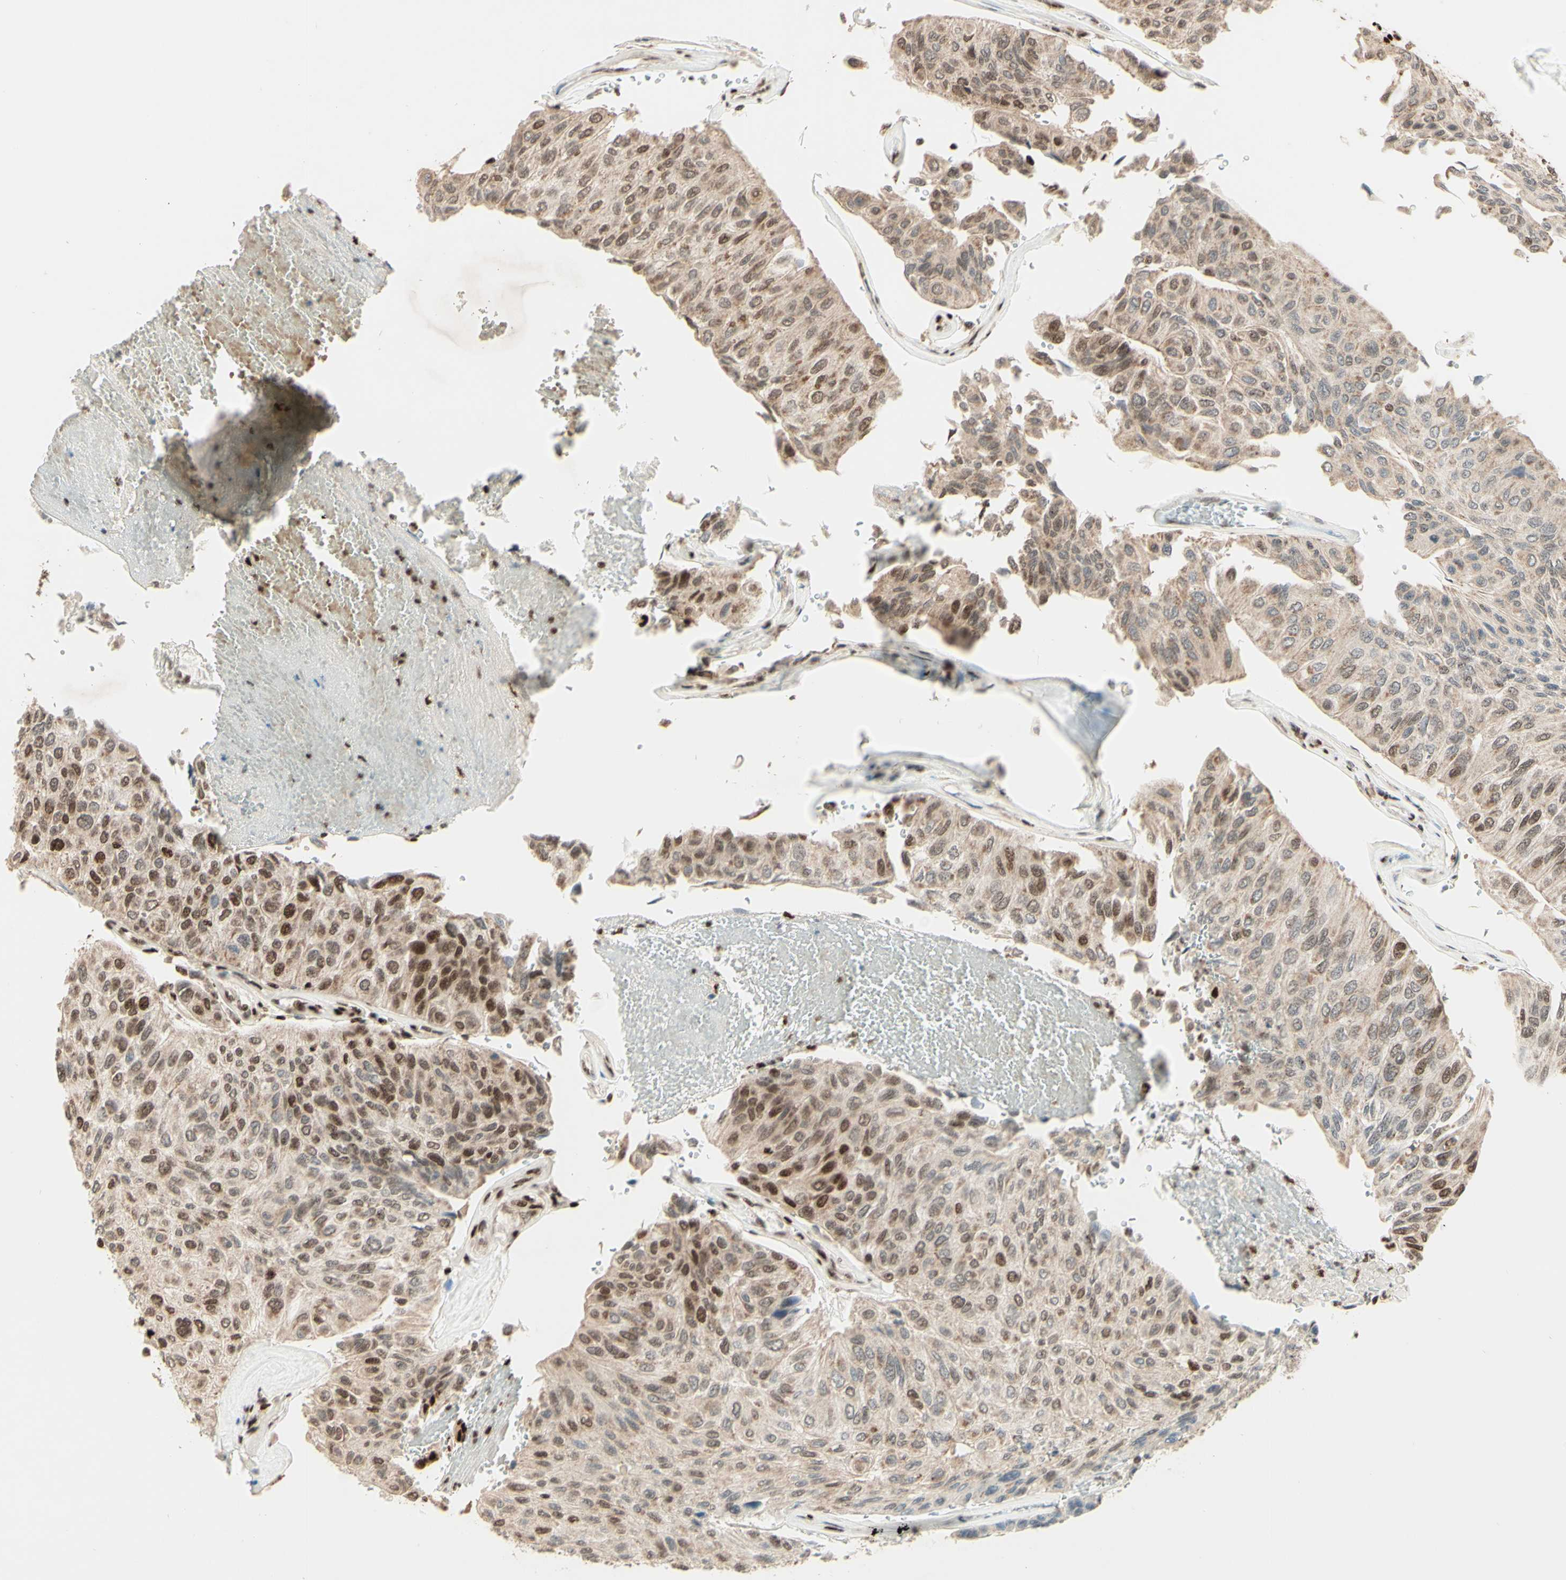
{"staining": {"intensity": "weak", "quantity": ">75%", "location": "cytoplasmic/membranous,nuclear"}, "tissue": "urothelial cancer", "cell_type": "Tumor cells", "image_type": "cancer", "snomed": [{"axis": "morphology", "description": "Urothelial carcinoma, High grade"}, {"axis": "topography", "description": "Urinary bladder"}], "caption": "Immunohistochemical staining of human high-grade urothelial carcinoma displays weak cytoplasmic/membranous and nuclear protein expression in about >75% of tumor cells.", "gene": "NR3C1", "patient": {"sex": "male", "age": 66}}